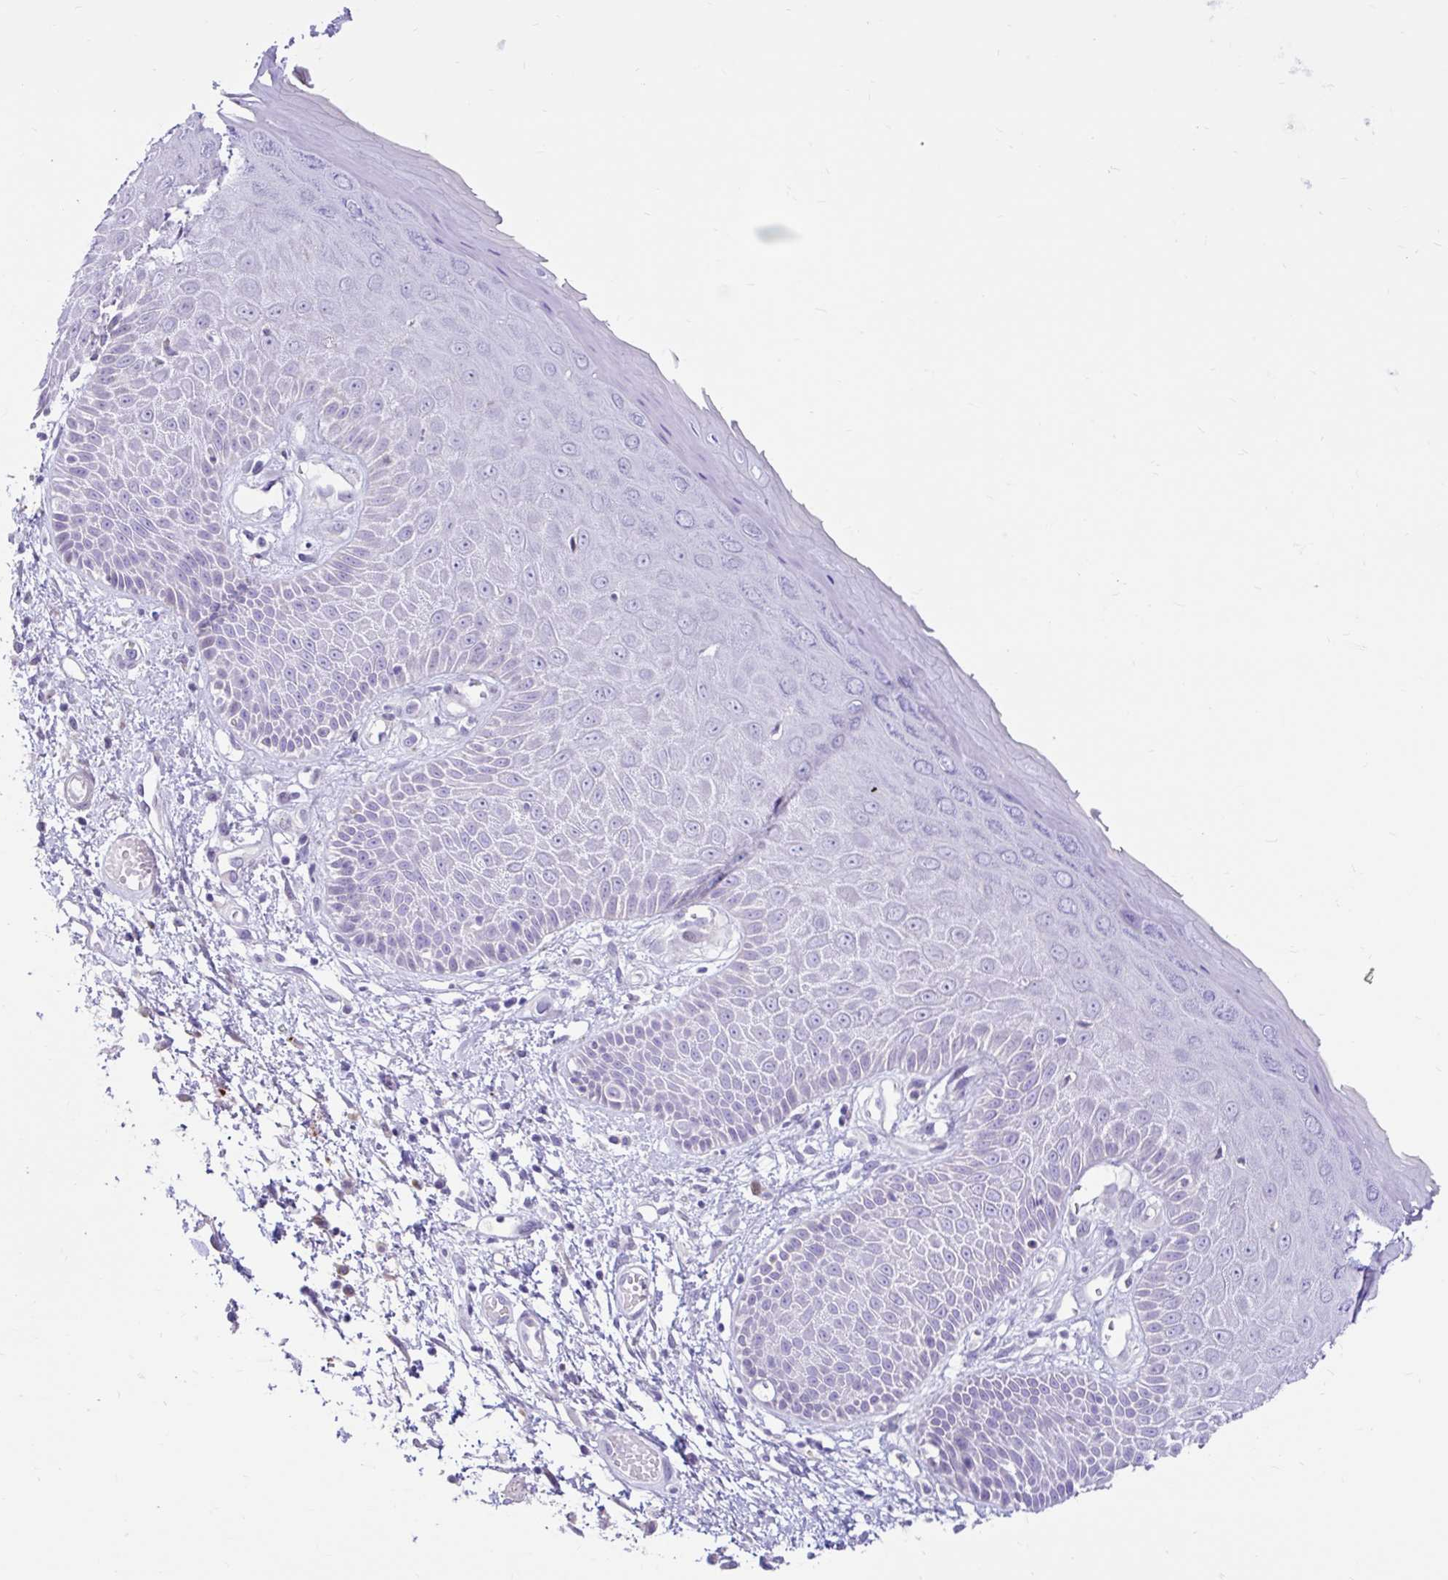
{"staining": {"intensity": "negative", "quantity": "none", "location": "none"}, "tissue": "skin", "cell_type": "Epidermal cells", "image_type": "normal", "snomed": [{"axis": "morphology", "description": "Normal tissue, NOS"}, {"axis": "topography", "description": "Anal"}, {"axis": "topography", "description": "Peripheral nerve tissue"}], "caption": "A histopathology image of skin stained for a protein displays no brown staining in epidermal cells. (Brightfield microscopy of DAB (3,3'-diaminobenzidine) immunohistochemistry (IHC) at high magnification).", "gene": "NHLH2", "patient": {"sex": "male", "age": 78}}